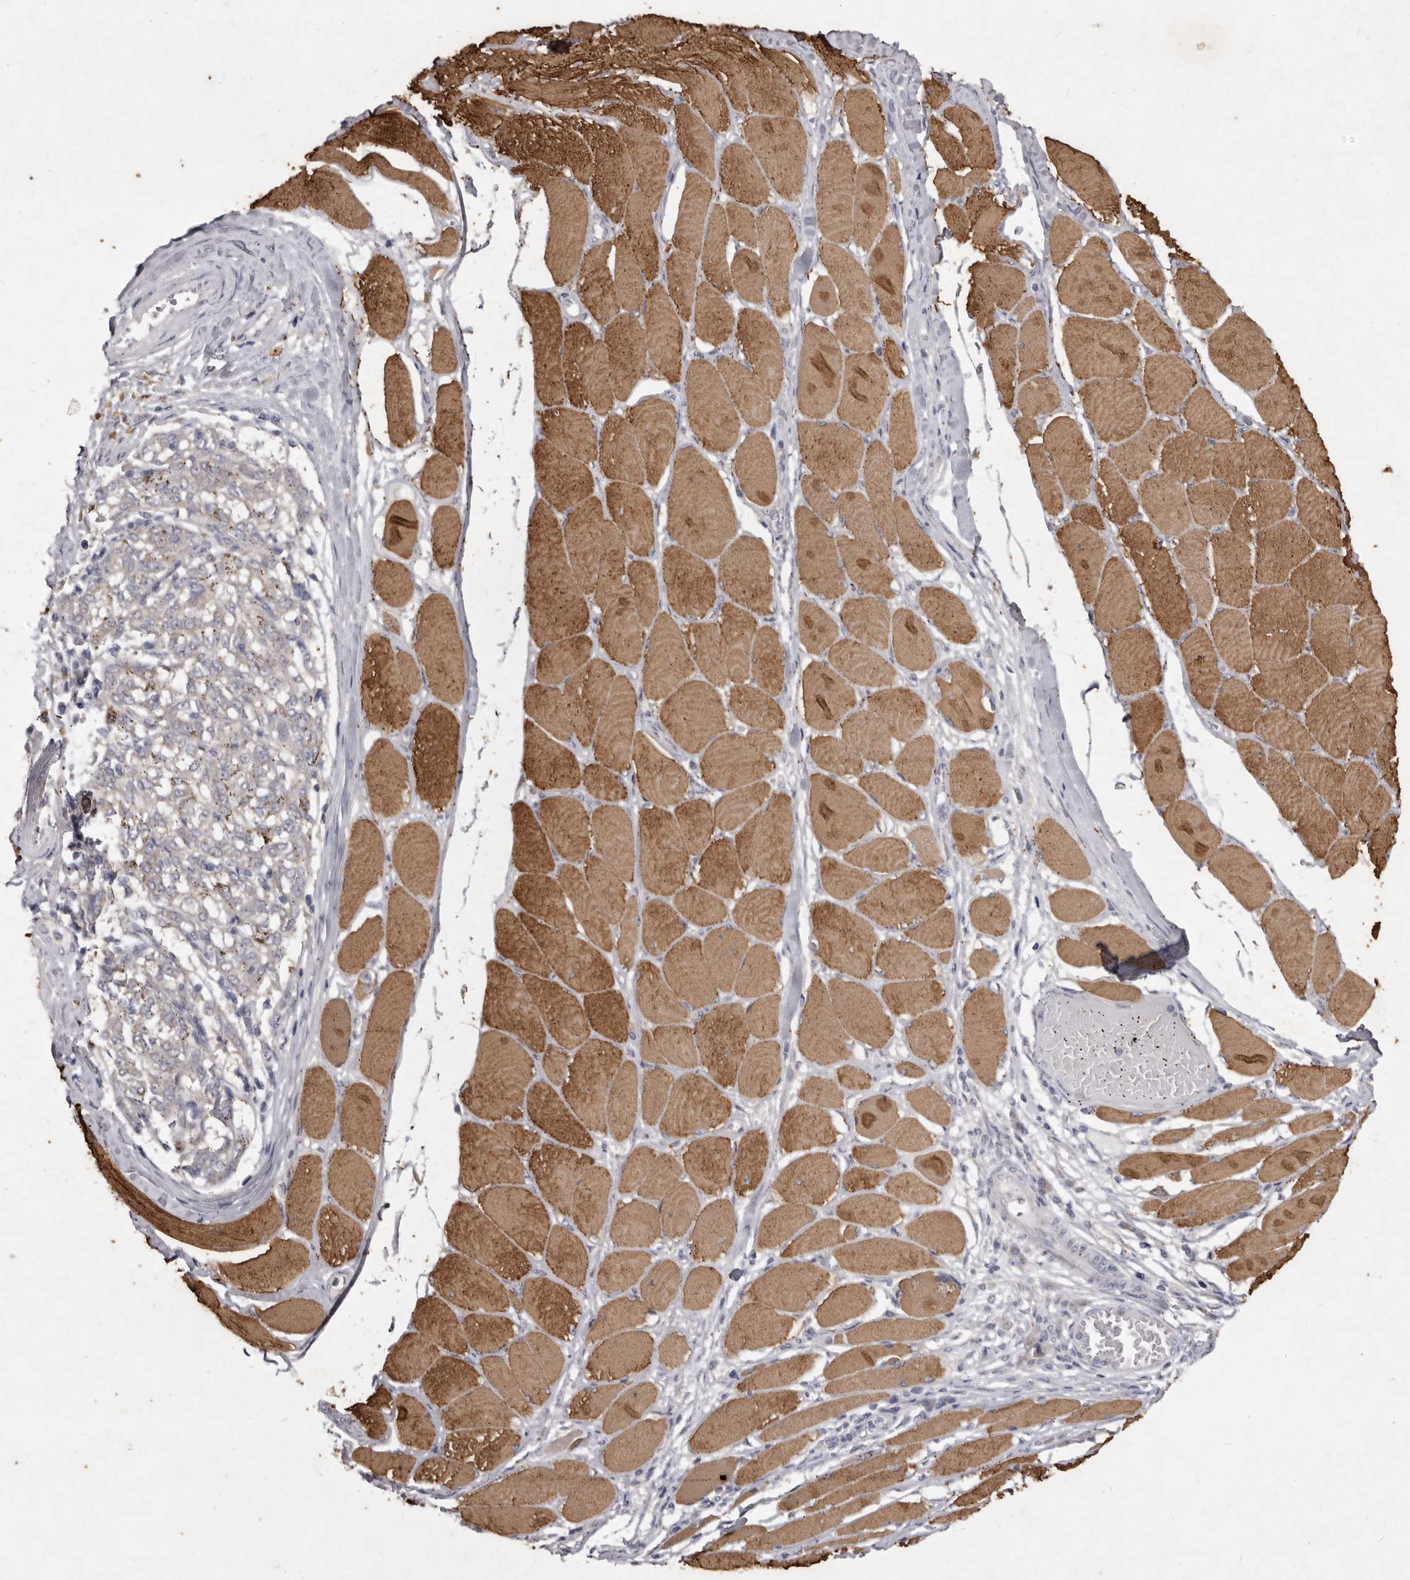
{"staining": {"intensity": "negative", "quantity": "none", "location": "none"}, "tissue": "melanoma", "cell_type": "Tumor cells", "image_type": "cancer", "snomed": [{"axis": "morphology", "description": "Malignant melanoma, NOS"}, {"axis": "topography", "description": "Skin"}], "caption": "This micrograph is of malignant melanoma stained with immunohistochemistry to label a protein in brown with the nuclei are counter-stained blue. There is no expression in tumor cells. (Brightfield microscopy of DAB immunohistochemistry (IHC) at high magnification).", "gene": "P2RX6", "patient": {"sex": "female", "age": 72}}